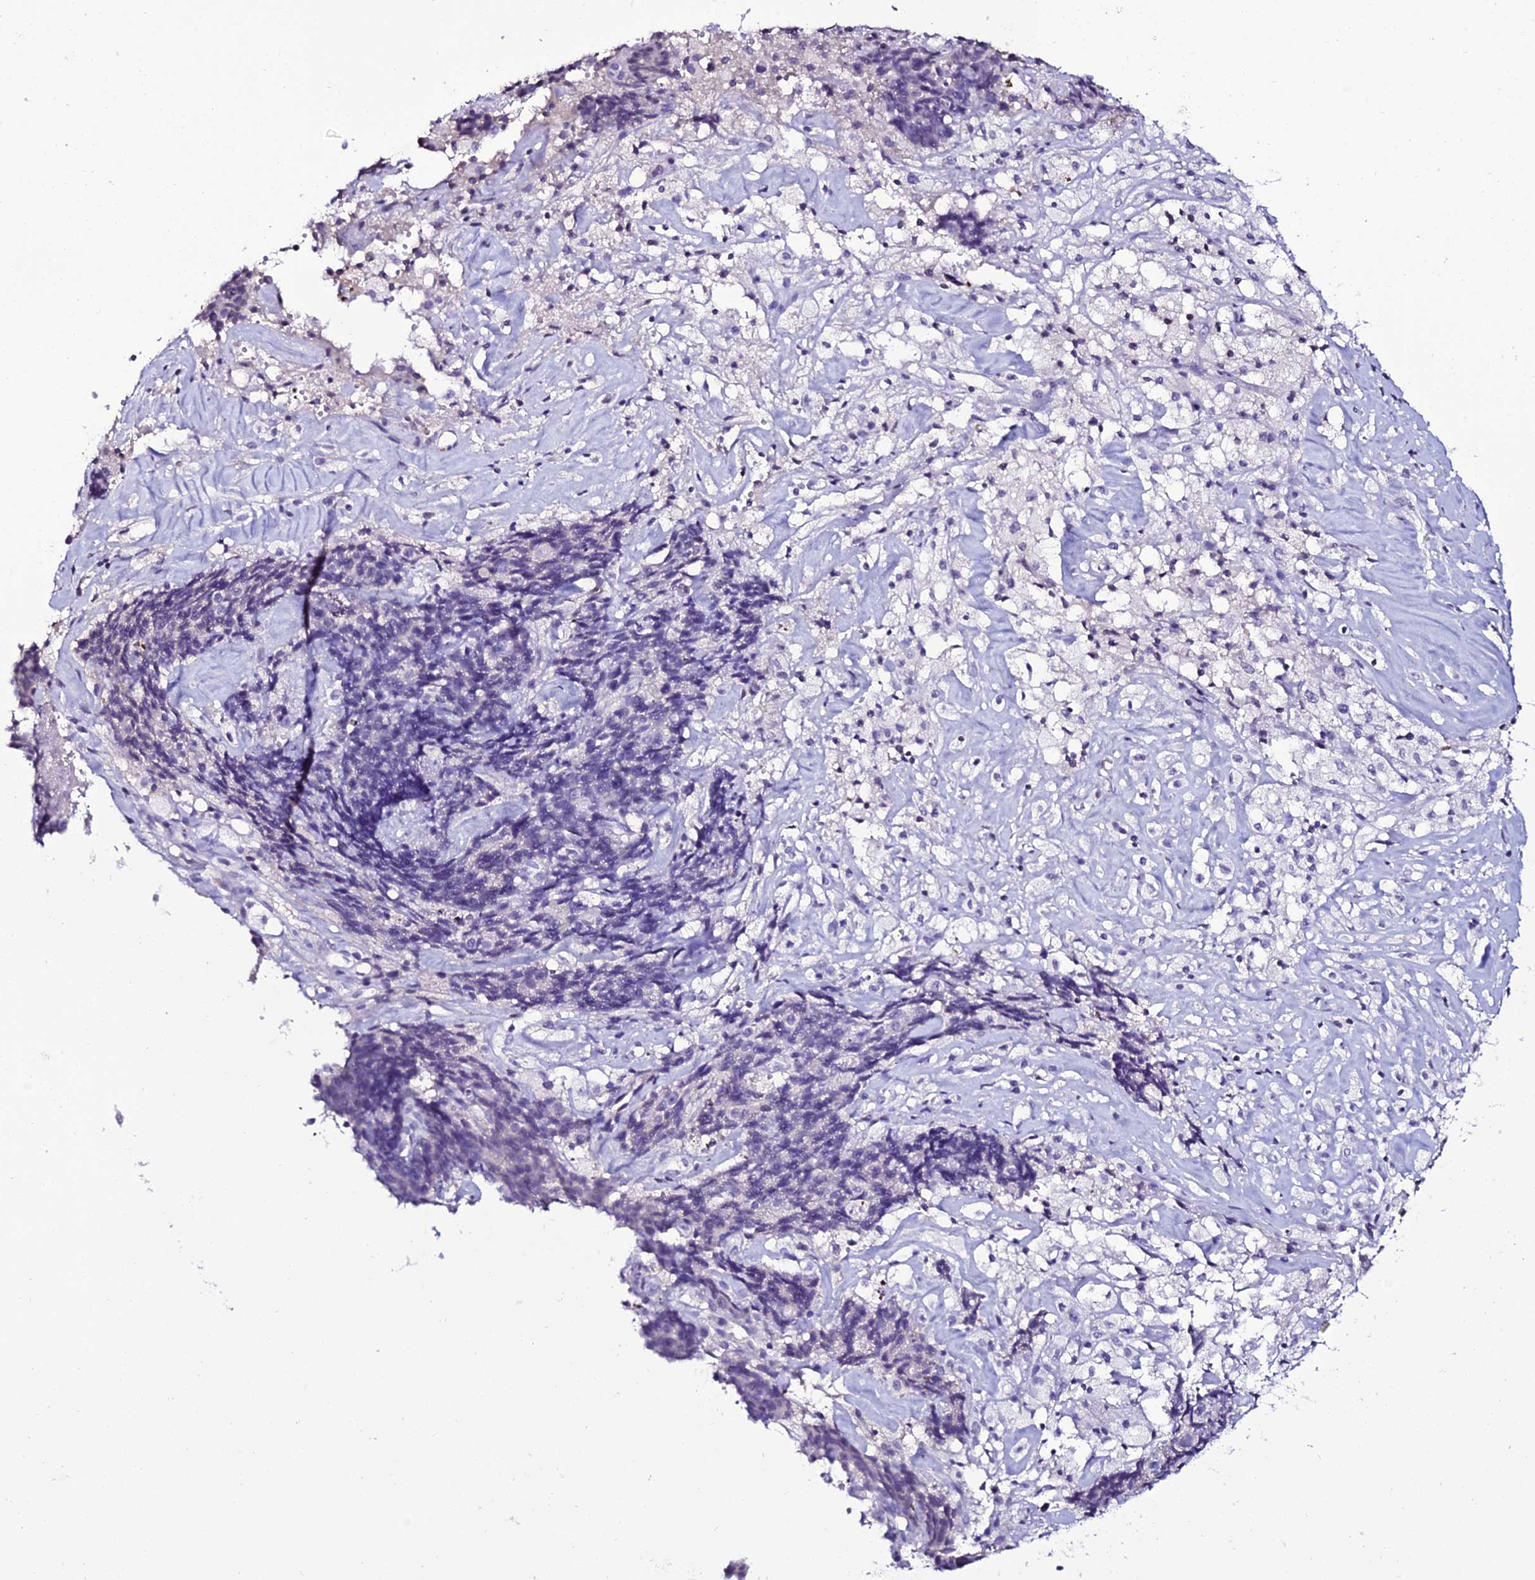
{"staining": {"intensity": "negative", "quantity": "none", "location": "none"}, "tissue": "ovarian cancer", "cell_type": "Tumor cells", "image_type": "cancer", "snomed": [{"axis": "morphology", "description": "Carcinoma, endometroid"}, {"axis": "topography", "description": "Ovary"}], "caption": "There is no significant staining in tumor cells of ovarian cancer (endometroid carcinoma).", "gene": "DEFB132", "patient": {"sex": "female", "age": 42}}